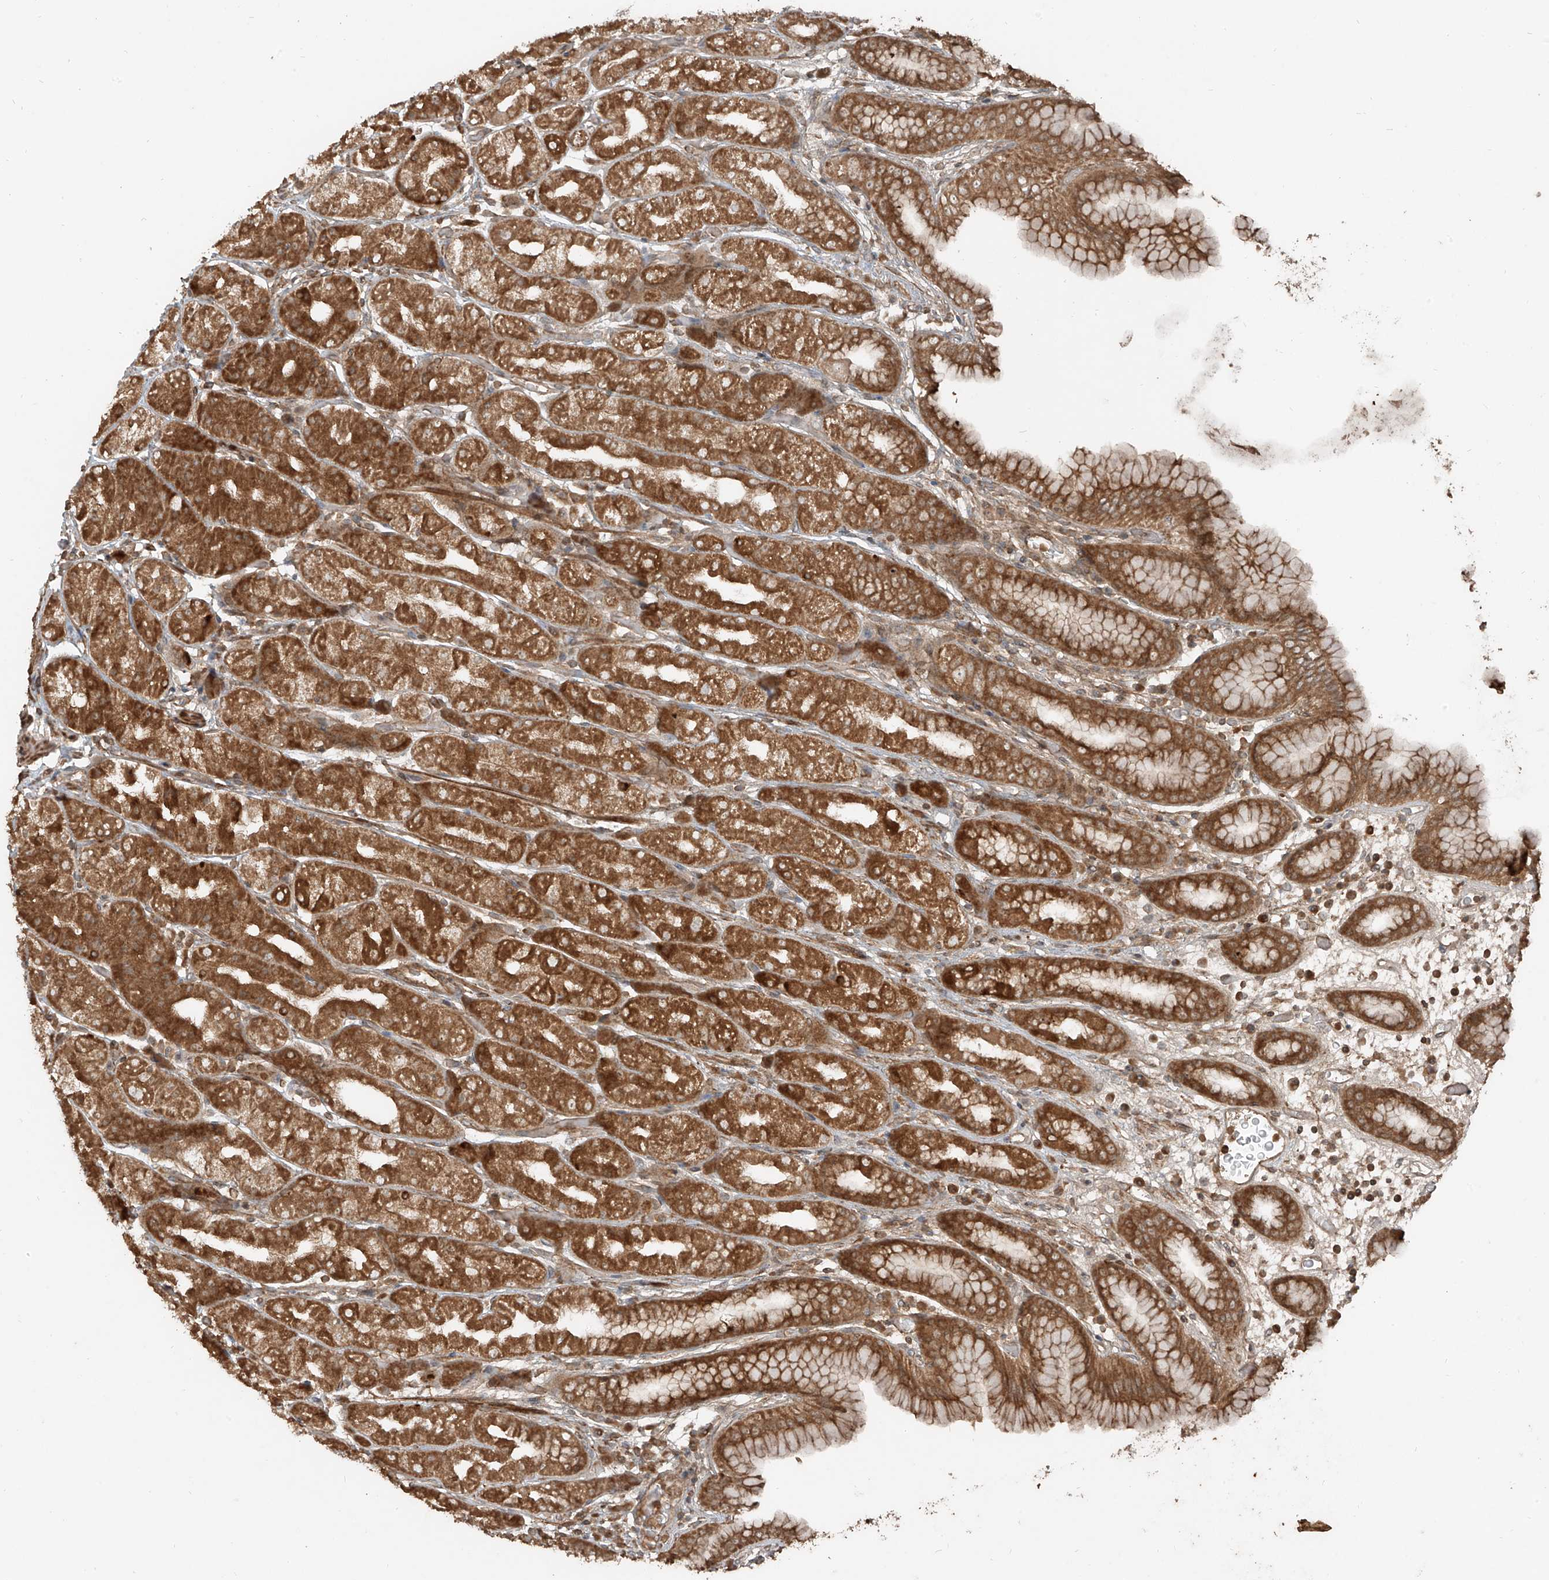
{"staining": {"intensity": "moderate", "quantity": ">75%", "location": "cytoplasmic/membranous"}, "tissue": "stomach", "cell_type": "Glandular cells", "image_type": "normal", "snomed": [{"axis": "morphology", "description": "Normal tissue, NOS"}, {"axis": "topography", "description": "Stomach, upper"}], "caption": "This micrograph exhibits immunohistochemistry staining of unremarkable human stomach, with medium moderate cytoplasmic/membranous positivity in about >75% of glandular cells.", "gene": "ANKZF1", "patient": {"sex": "male", "age": 68}}